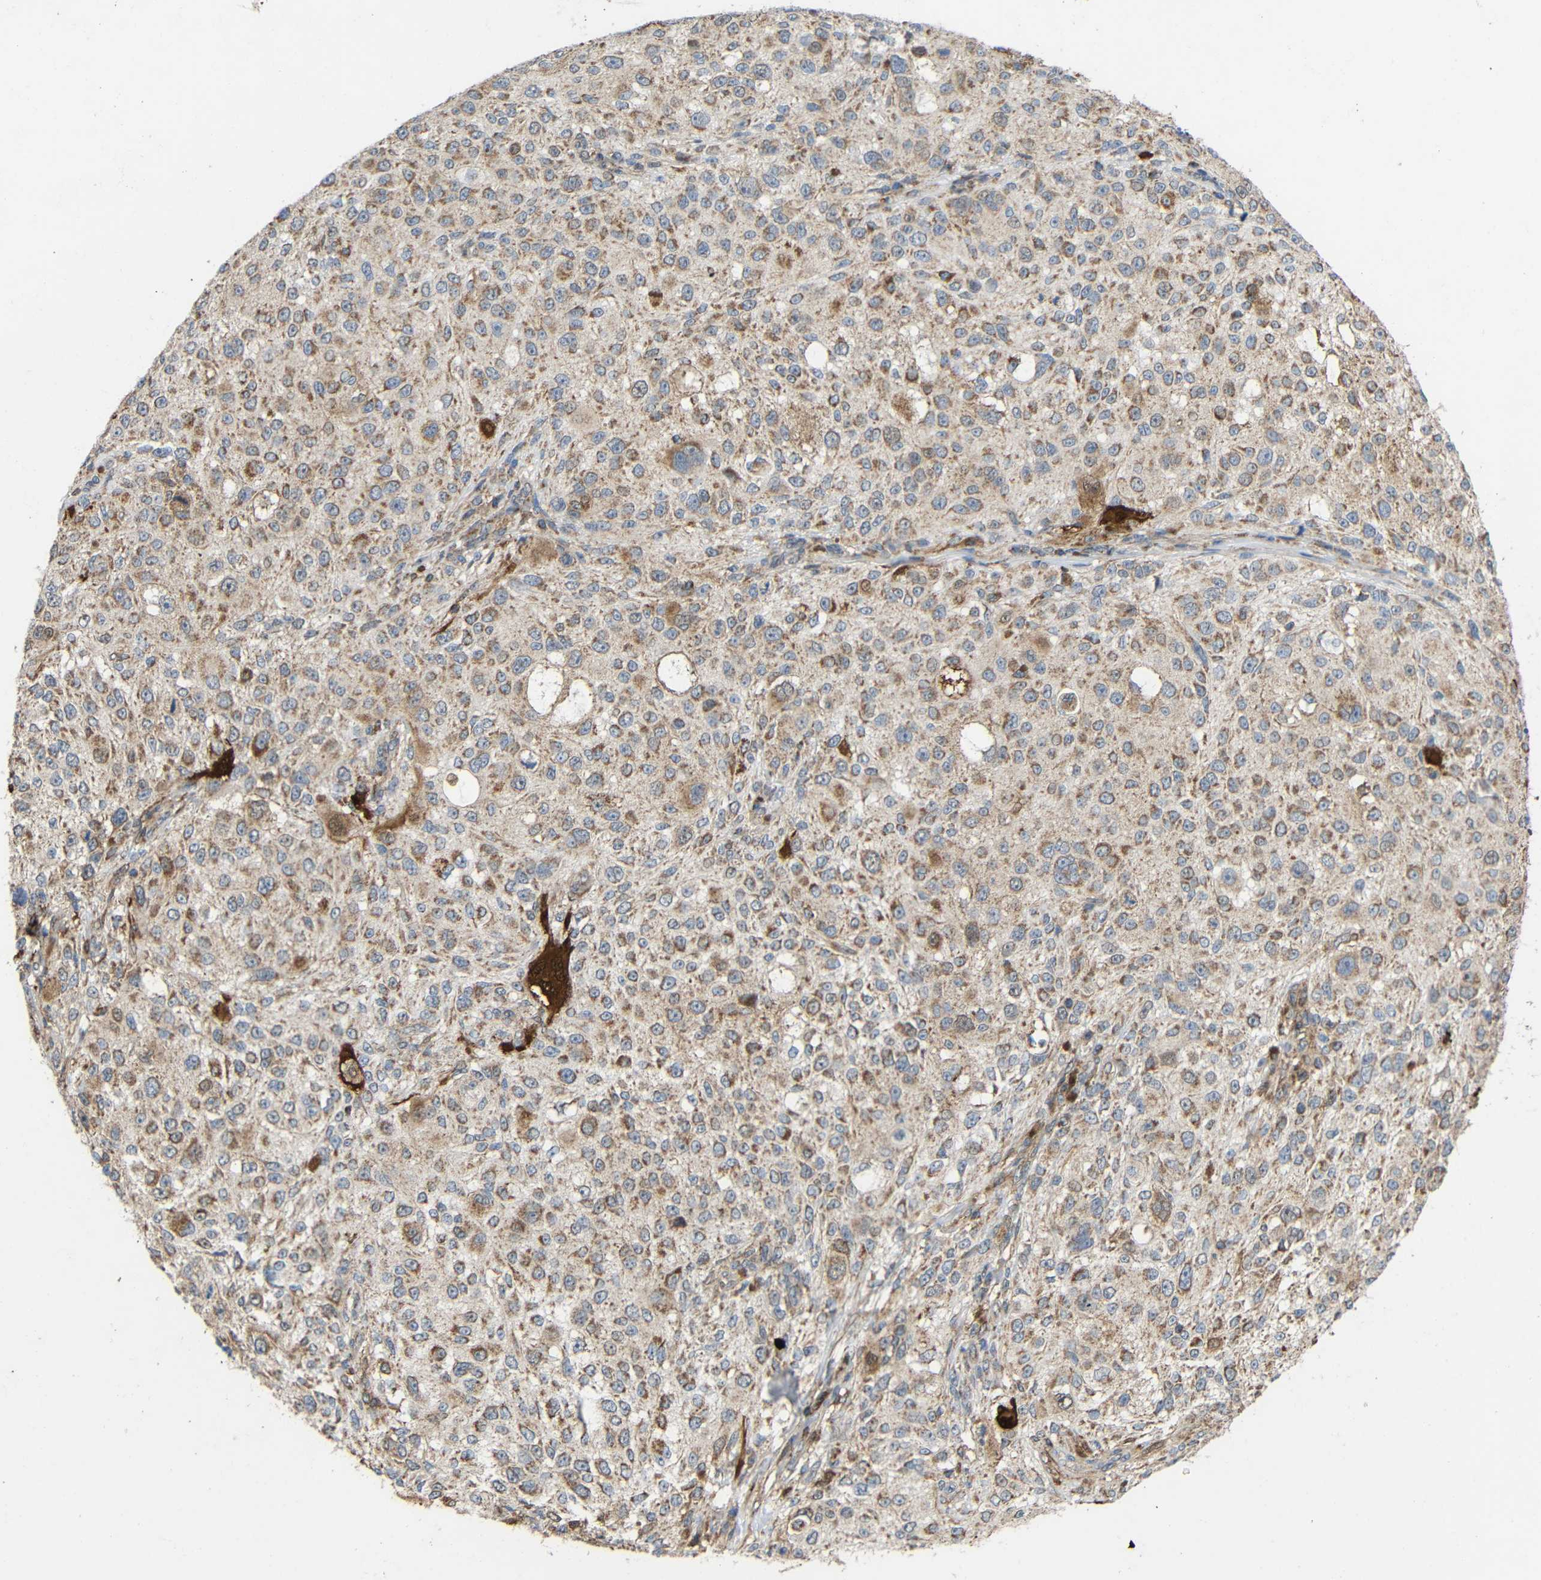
{"staining": {"intensity": "moderate", "quantity": "25%-75%", "location": "cytoplasmic/membranous"}, "tissue": "melanoma", "cell_type": "Tumor cells", "image_type": "cancer", "snomed": [{"axis": "morphology", "description": "Necrosis, NOS"}, {"axis": "morphology", "description": "Malignant melanoma, NOS"}, {"axis": "topography", "description": "Skin"}], "caption": "Protein analysis of malignant melanoma tissue exhibits moderate cytoplasmic/membranous staining in approximately 25%-75% of tumor cells.", "gene": "C1GALT1", "patient": {"sex": "female", "age": 87}}